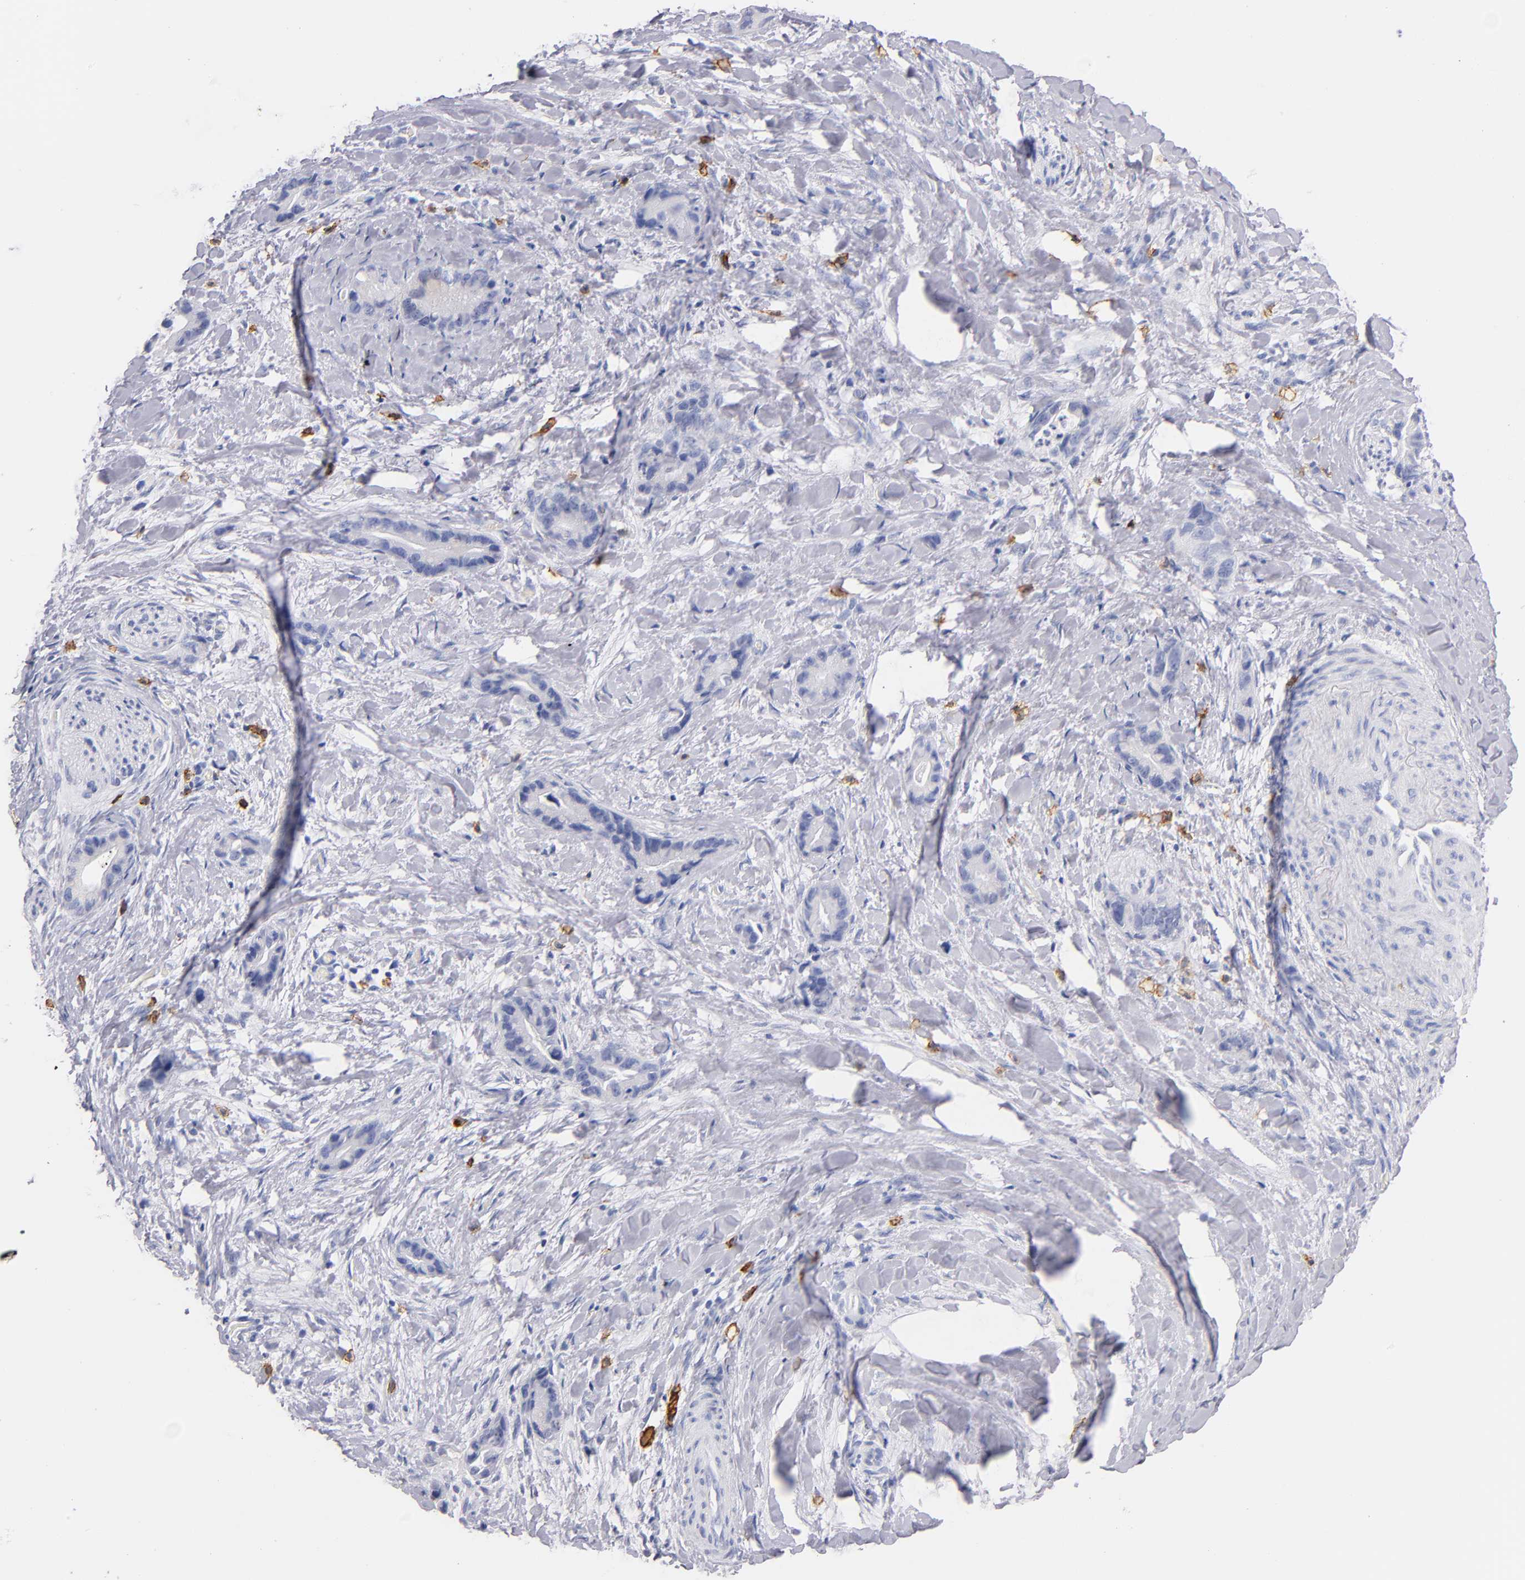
{"staining": {"intensity": "negative", "quantity": "none", "location": "none"}, "tissue": "liver cancer", "cell_type": "Tumor cells", "image_type": "cancer", "snomed": [{"axis": "morphology", "description": "Cholangiocarcinoma"}, {"axis": "topography", "description": "Liver"}], "caption": "An image of liver cancer stained for a protein exhibits no brown staining in tumor cells.", "gene": "KIT", "patient": {"sex": "female", "age": 55}}